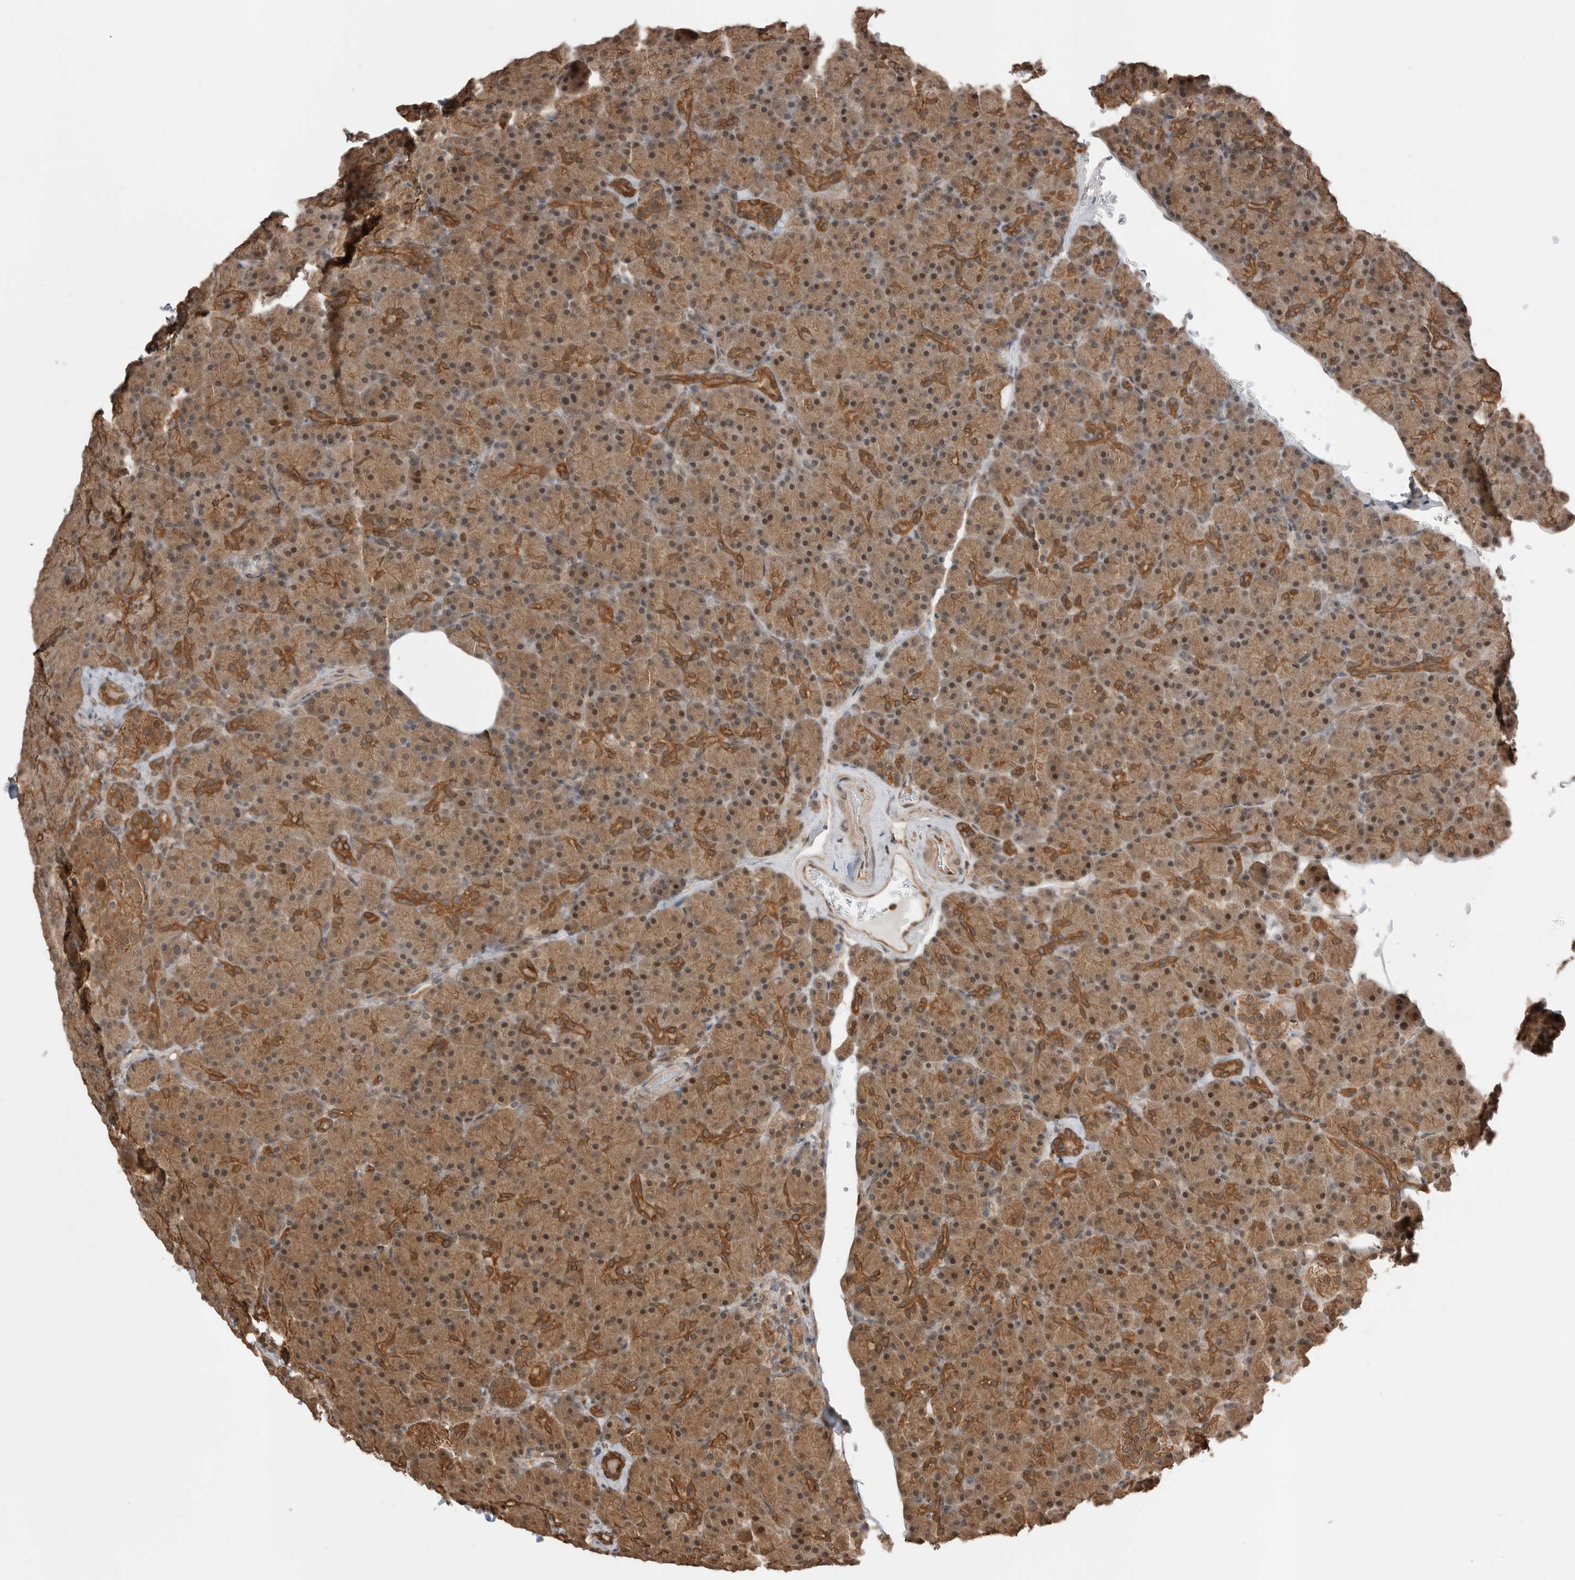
{"staining": {"intensity": "moderate", "quantity": ">75%", "location": "cytoplasmic/membranous,nuclear"}, "tissue": "pancreas", "cell_type": "Exocrine glandular cells", "image_type": "normal", "snomed": [{"axis": "morphology", "description": "Normal tissue, NOS"}, {"axis": "topography", "description": "Pancreas"}], "caption": "Protein staining of unremarkable pancreas shows moderate cytoplasmic/membranous,nuclear expression in about >75% of exocrine glandular cells.", "gene": "PEAK1", "patient": {"sex": "female", "age": 43}}